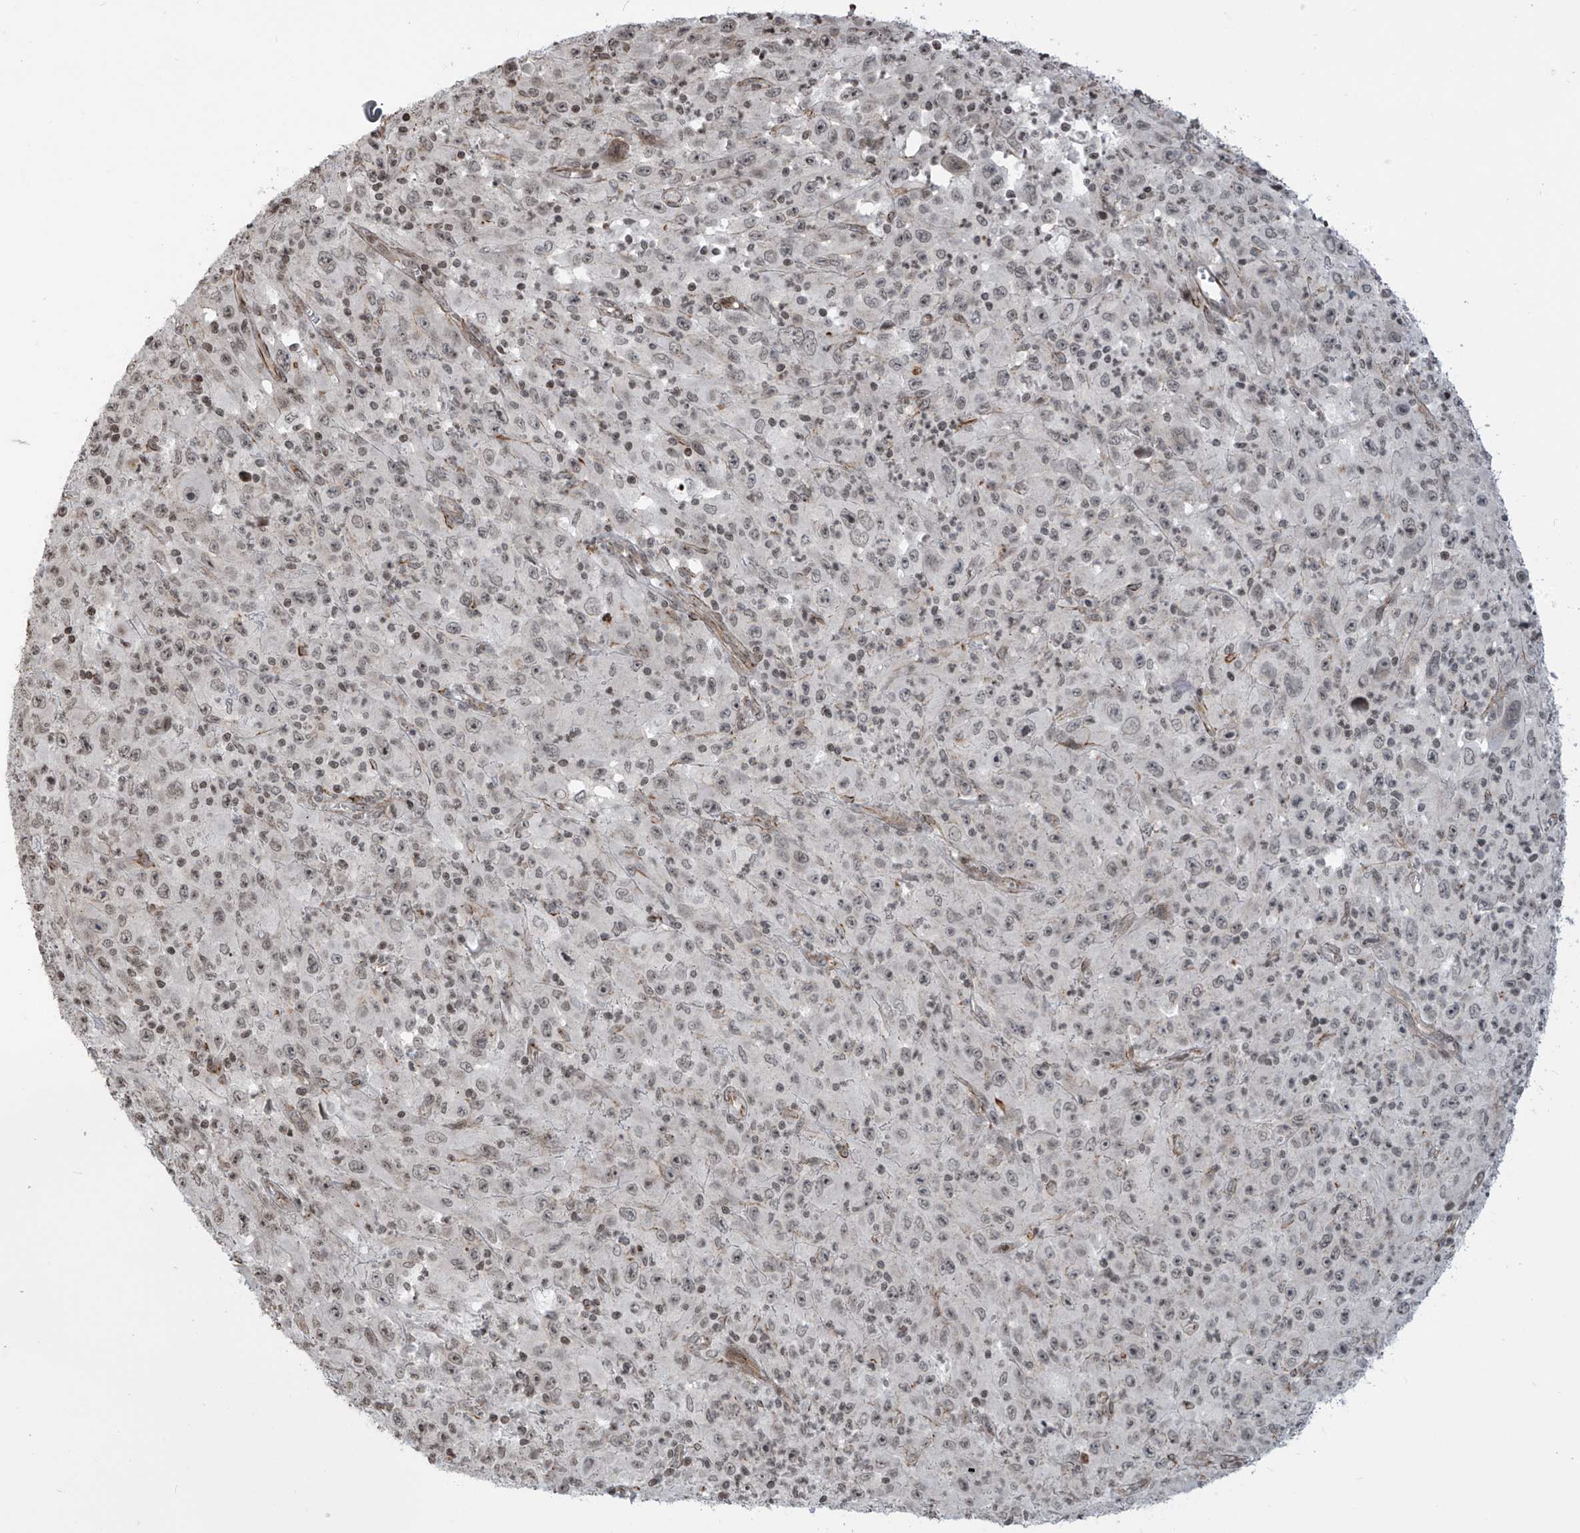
{"staining": {"intensity": "weak", "quantity": ">75%", "location": "nuclear"}, "tissue": "melanoma", "cell_type": "Tumor cells", "image_type": "cancer", "snomed": [{"axis": "morphology", "description": "Malignant melanoma, Metastatic site"}, {"axis": "topography", "description": "Skin"}], "caption": "Malignant melanoma (metastatic site) tissue reveals weak nuclear staining in about >75% of tumor cells (DAB IHC with brightfield microscopy, high magnification).", "gene": "METAP1D", "patient": {"sex": "female", "age": 56}}